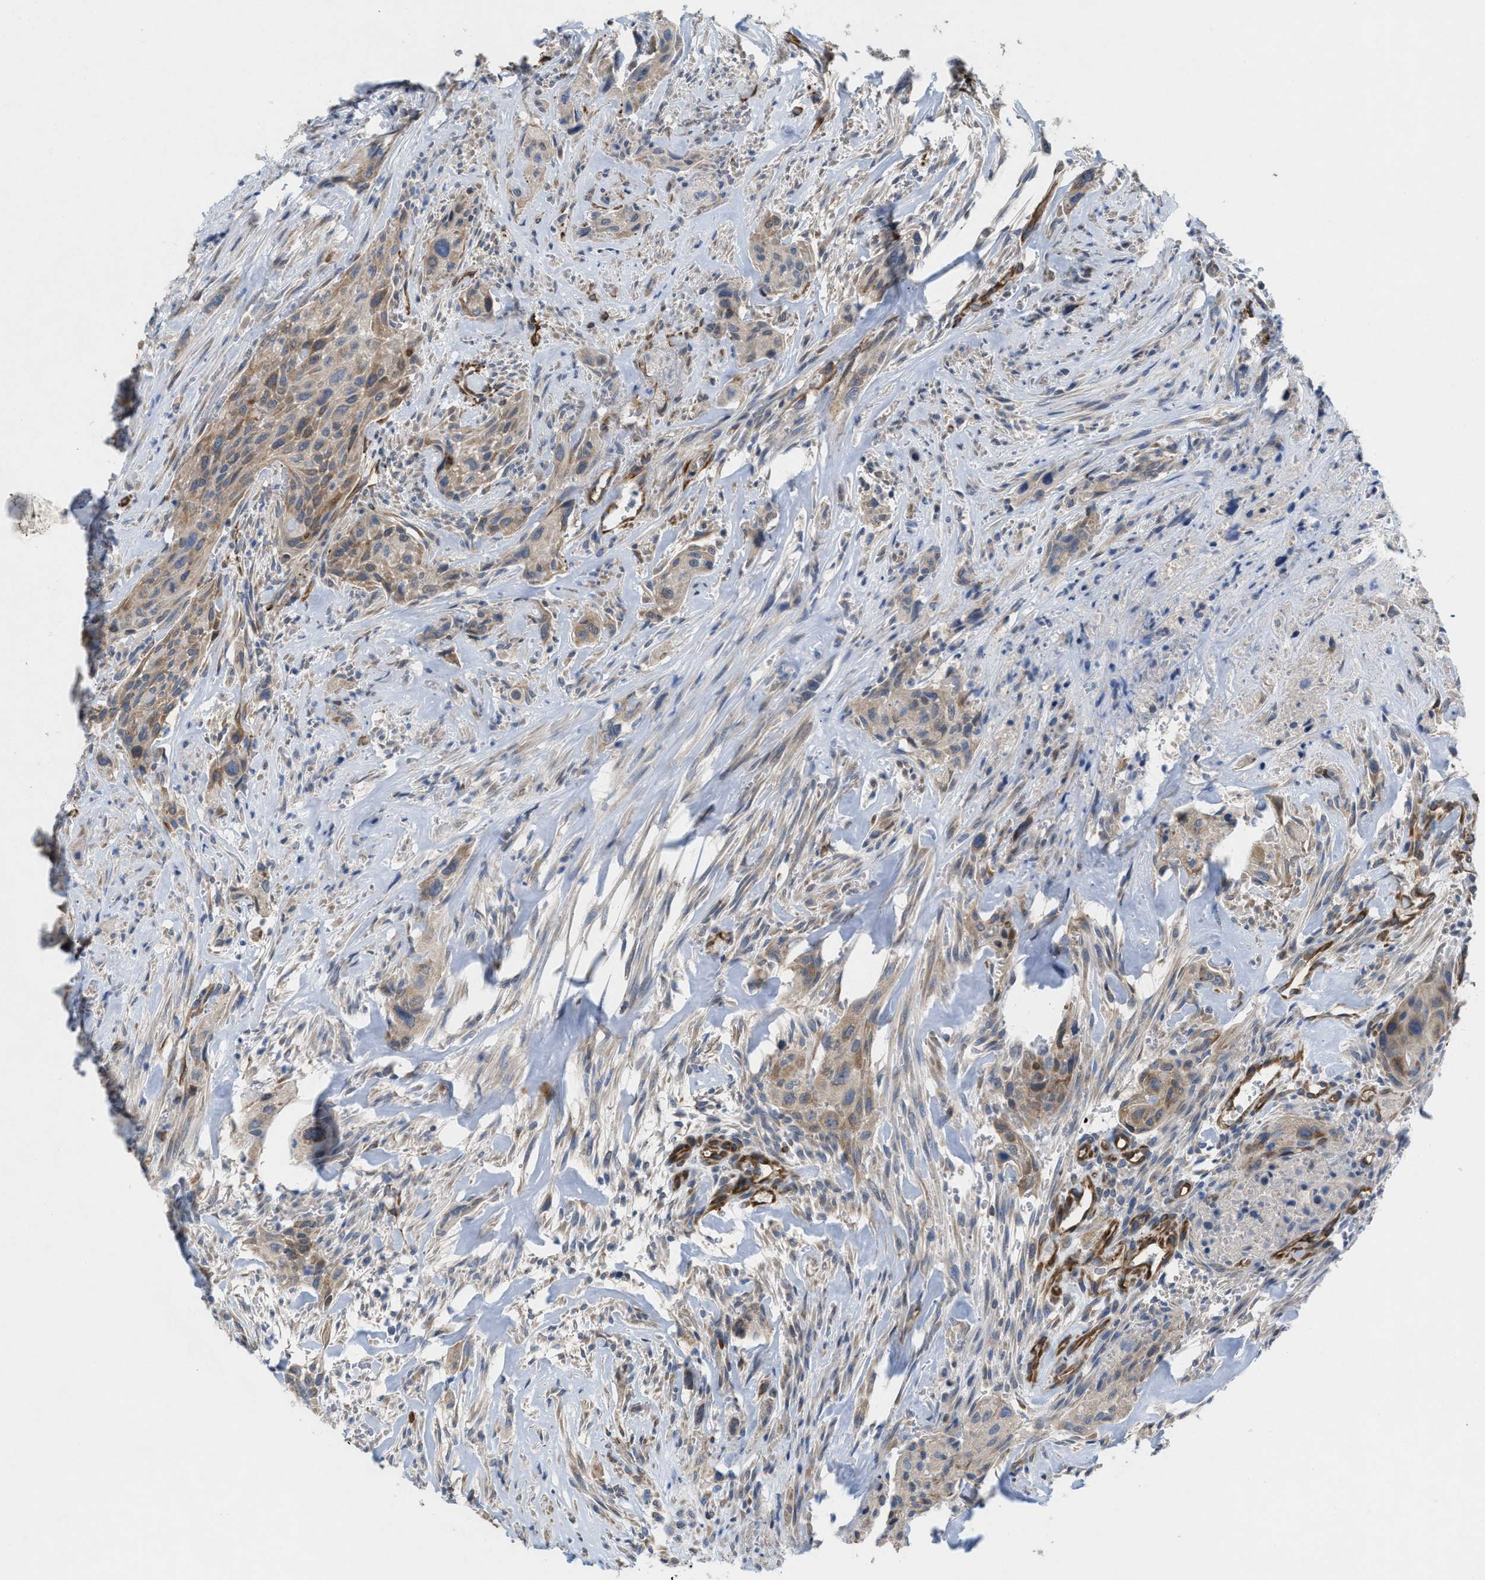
{"staining": {"intensity": "moderate", "quantity": ">75%", "location": "cytoplasmic/membranous"}, "tissue": "urothelial cancer", "cell_type": "Tumor cells", "image_type": "cancer", "snomed": [{"axis": "morphology", "description": "Urothelial carcinoma, Low grade"}, {"axis": "morphology", "description": "Urothelial carcinoma, High grade"}, {"axis": "topography", "description": "Urinary bladder"}], "caption": "A micrograph of urothelial carcinoma (low-grade) stained for a protein shows moderate cytoplasmic/membranous brown staining in tumor cells. (brown staining indicates protein expression, while blue staining denotes nuclei).", "gene": "UBAP2", "patient": {"sex": "male", "age": 35}}